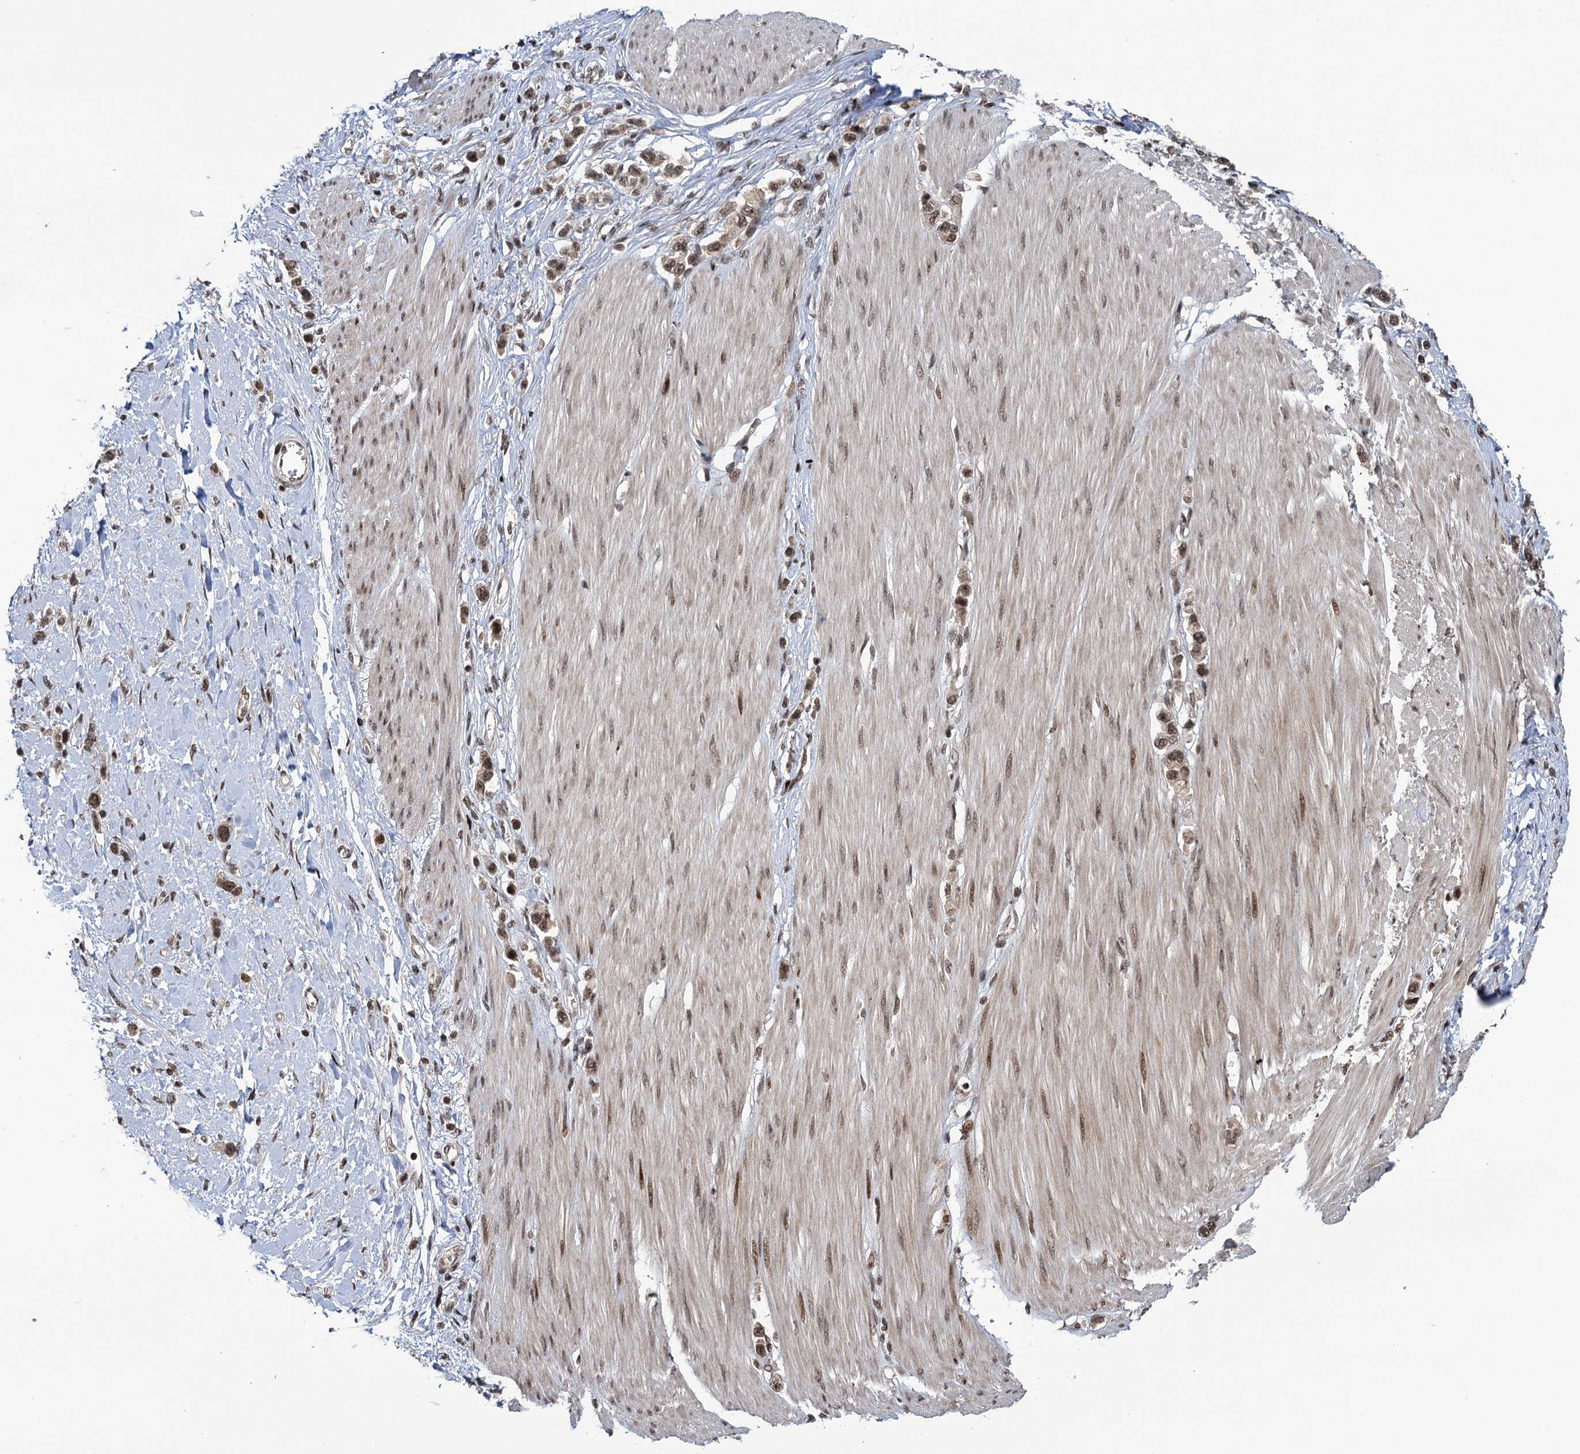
{"staining": {"intensity": "moderate", "quantity": ">75%", "location": "nuclear"}, "tissue": "stomach cancer", "cell_type": "Tumor cells", "image_type": "cancer", "snomed": [{"axis": "morphology", "description": "Adenocarcinoma, NOS"}, {"axis": "topography", "description": "Stomach"}], "caption": "IHC histopathology image of neoplastic tissue: stomach cancer (adenocarcinoma) stained using immunohistochemistry (IHC) exhibits medium levels of moderate protein expression localized specifically in the nuclear of tumor cells, appearing as a nuclear brown color.", "gene": "ZNF169", "patient": {"sex": "female", "age": 65}}